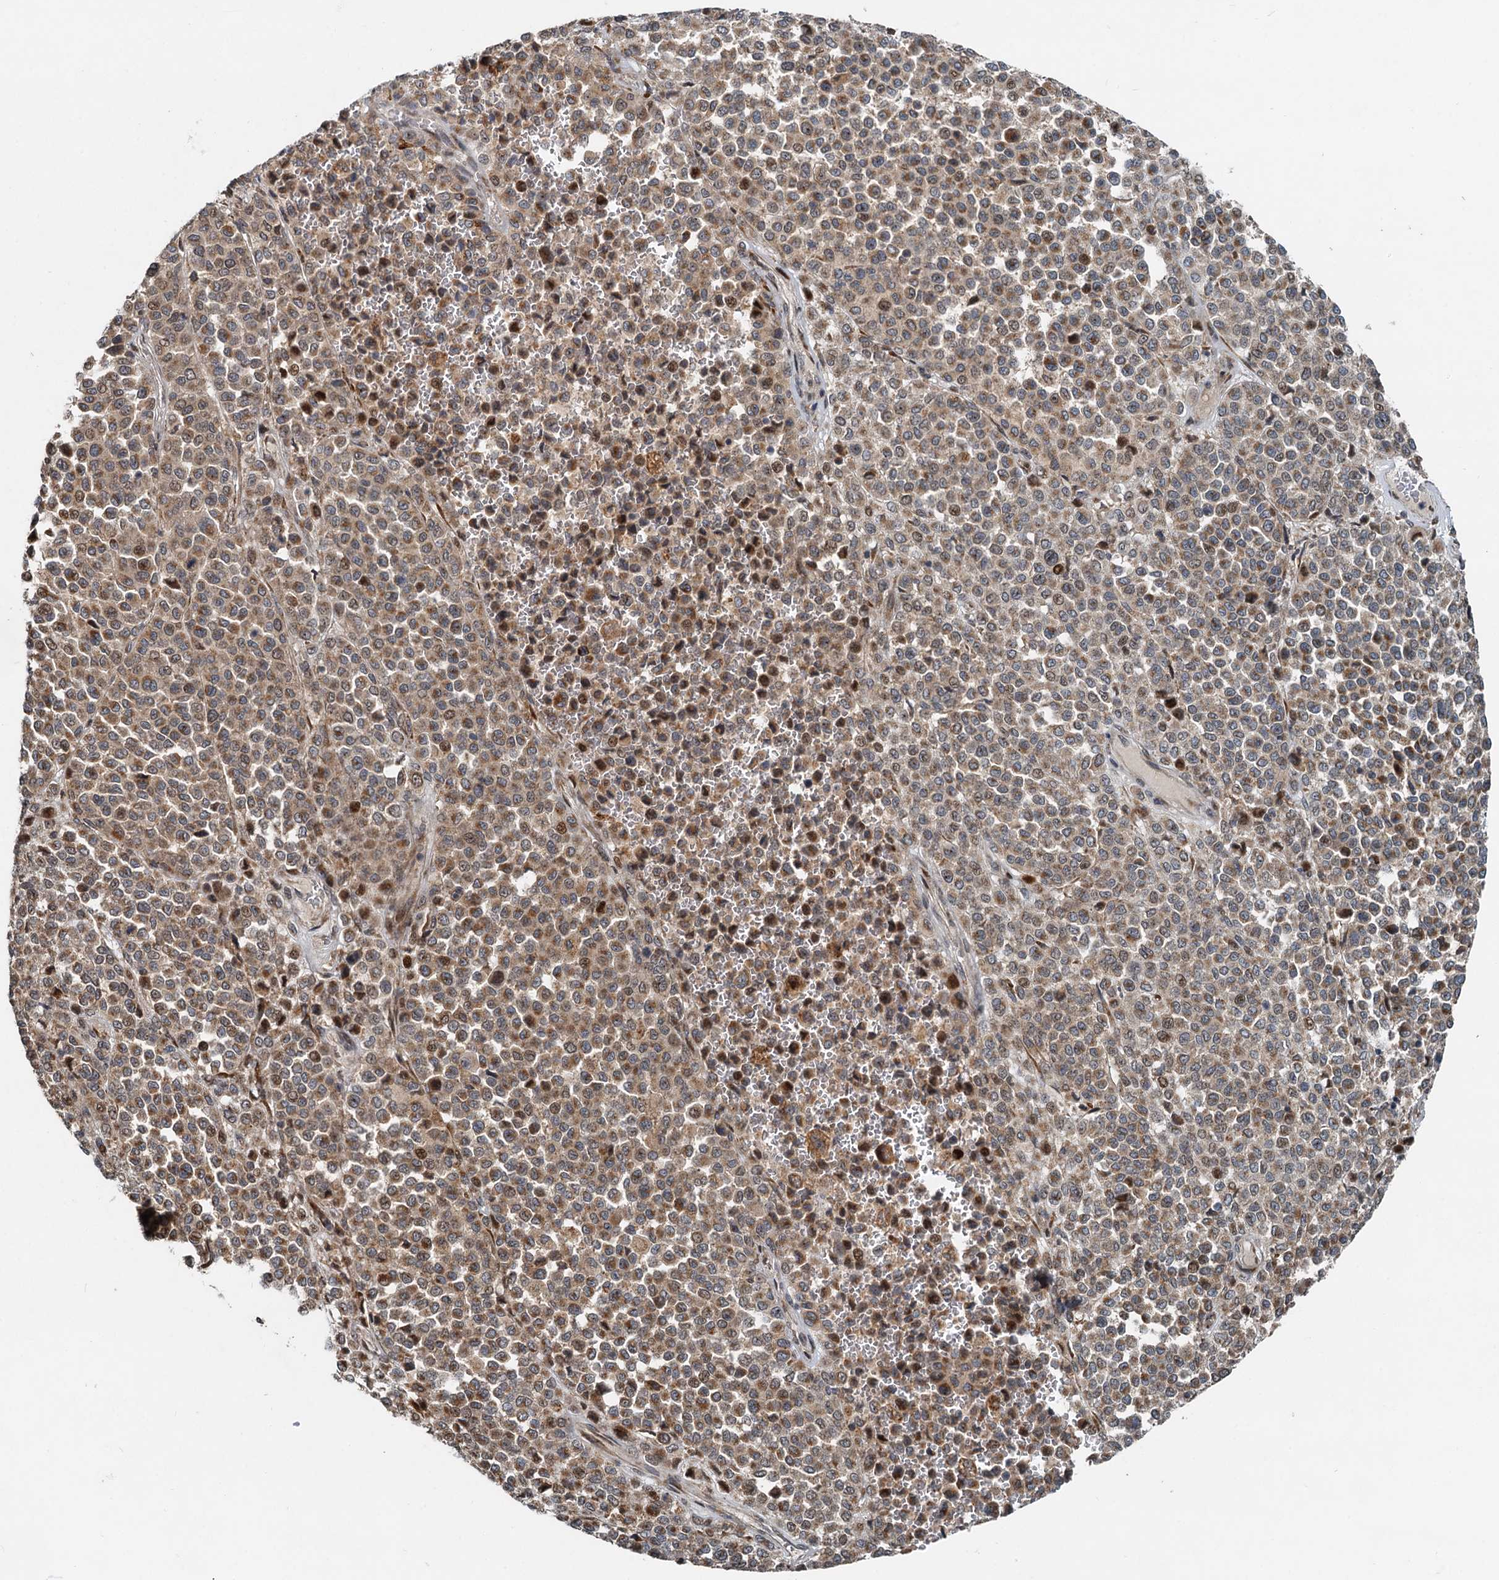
{"staining": {"intensity": "moderate", "quantity": ">75%", "location": "cytoplasmic/membranous"}, "tissue": "melanoma", "cell_type": "Tumor cells", "image_type": "cancer", "snomed": [{"axis": "morphology", "description": "Malignant melanoma, Metastatic site"}, {"axis": "topography", "description": "Pancreas"}], "caption": "High-magnification brightfield microscopy of malignant melanoma (metastatic site) stained with DAB (3,3'-diaminobenzidine) (brown) and counterstained with hematoxylin (blue). tumor cells exhibit moderate cytoplasmic/membranous staining is seen in approximately>75% of cells. (DAB = brown stain, brightfield microscopy at high magnification).", "gene": "CEP68", "patient": {"sex": "female", "age": 30}}